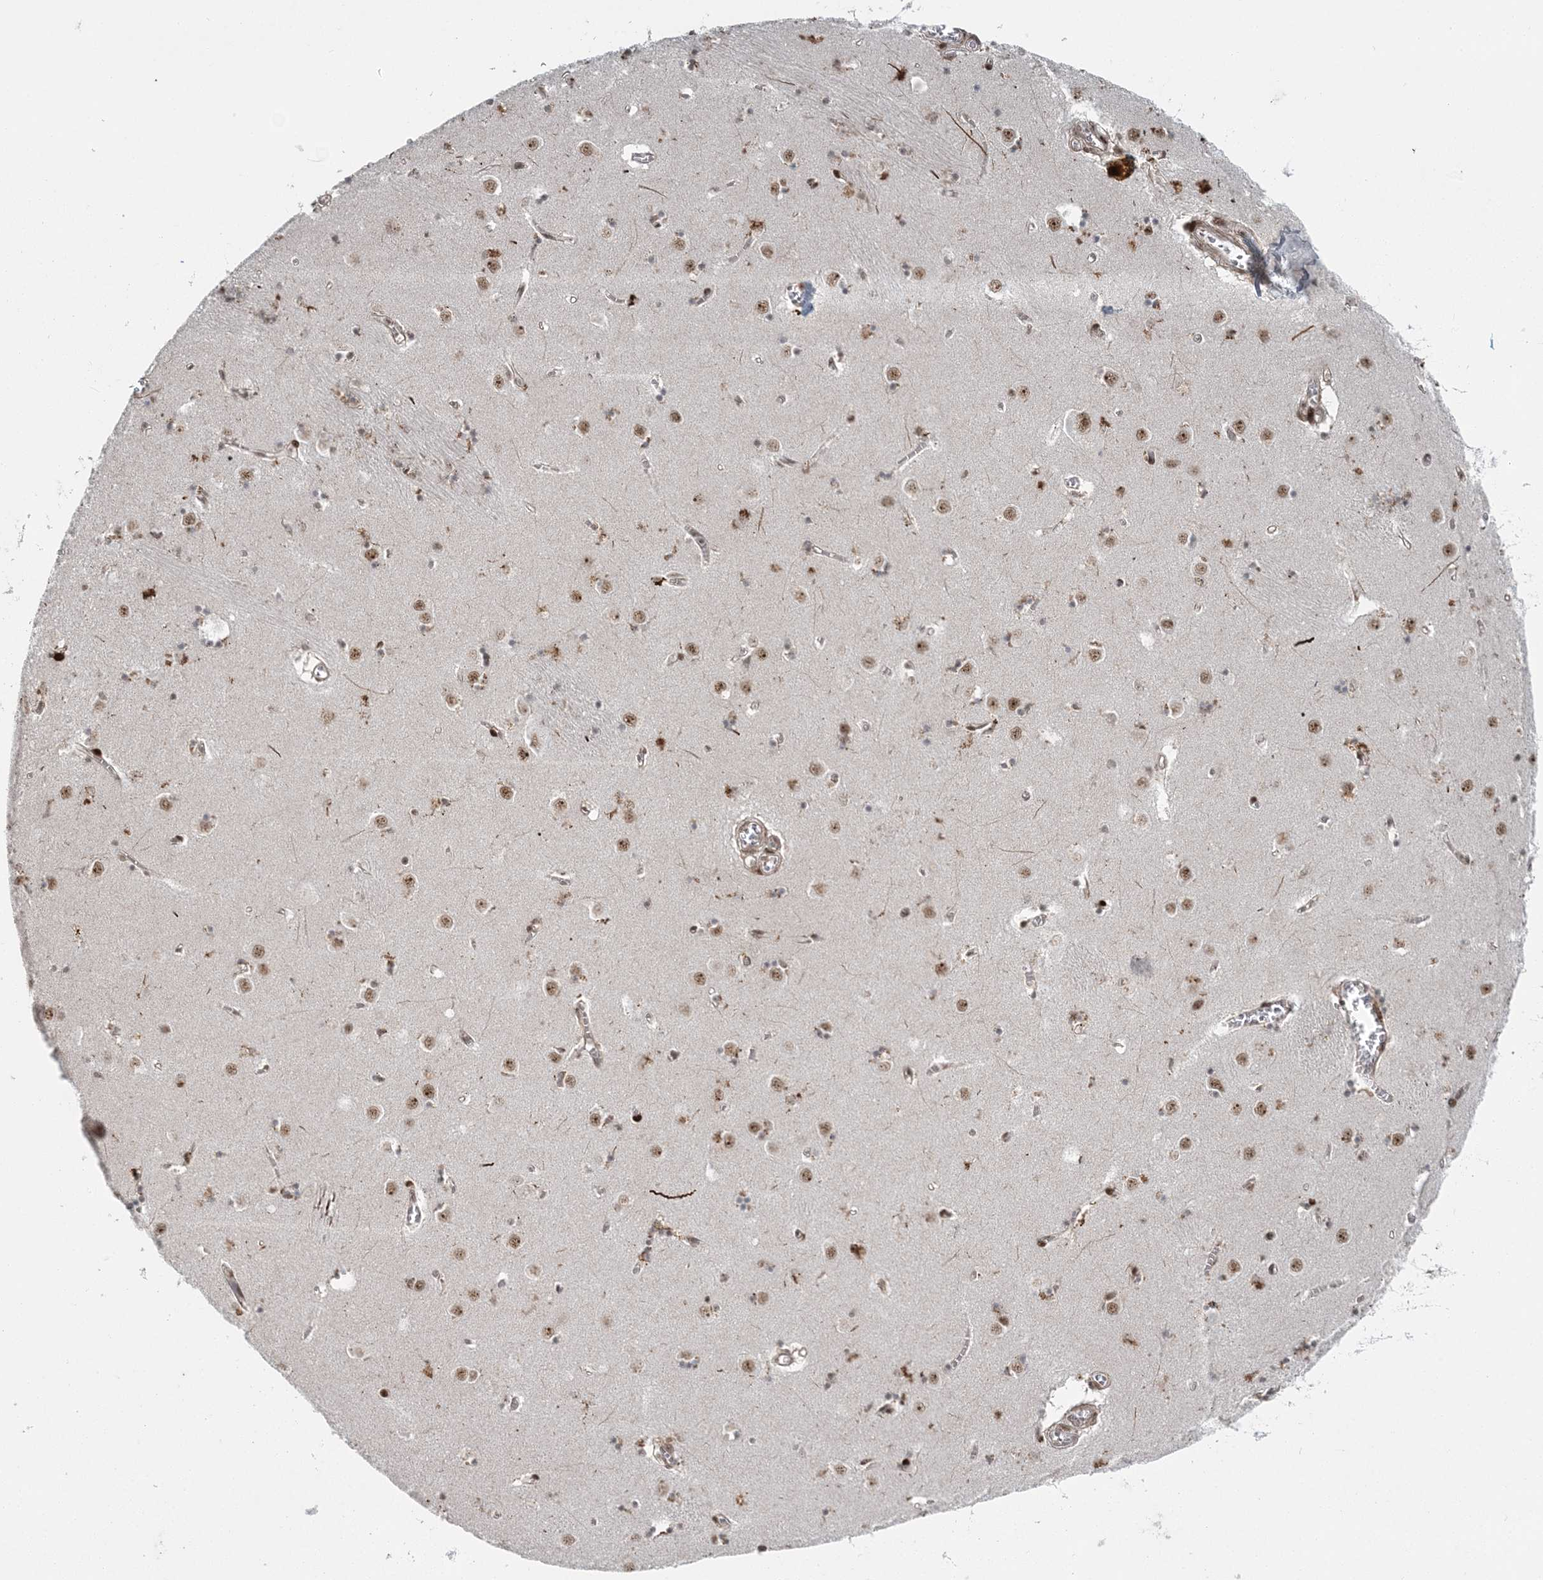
{"staining": {"intensity": "moderate", "quantity": ">75%", "location": "nuclear"}, "tissue": "caudate", "cell_type": "Glial cells", "image_type": "normal", "snomed": [{"axis": "morphology", "description": "Normal tissue, NOS"}, {"axis": "topography", "description": "Lateral ventricle wall"}], "caption": "Protein staining of unremarkable caudate demonstrates moderate nuclear staining in approximately >75% of glial cells.", "gene": "CWC22", "patient": {"sex": "male", "age": 70}}